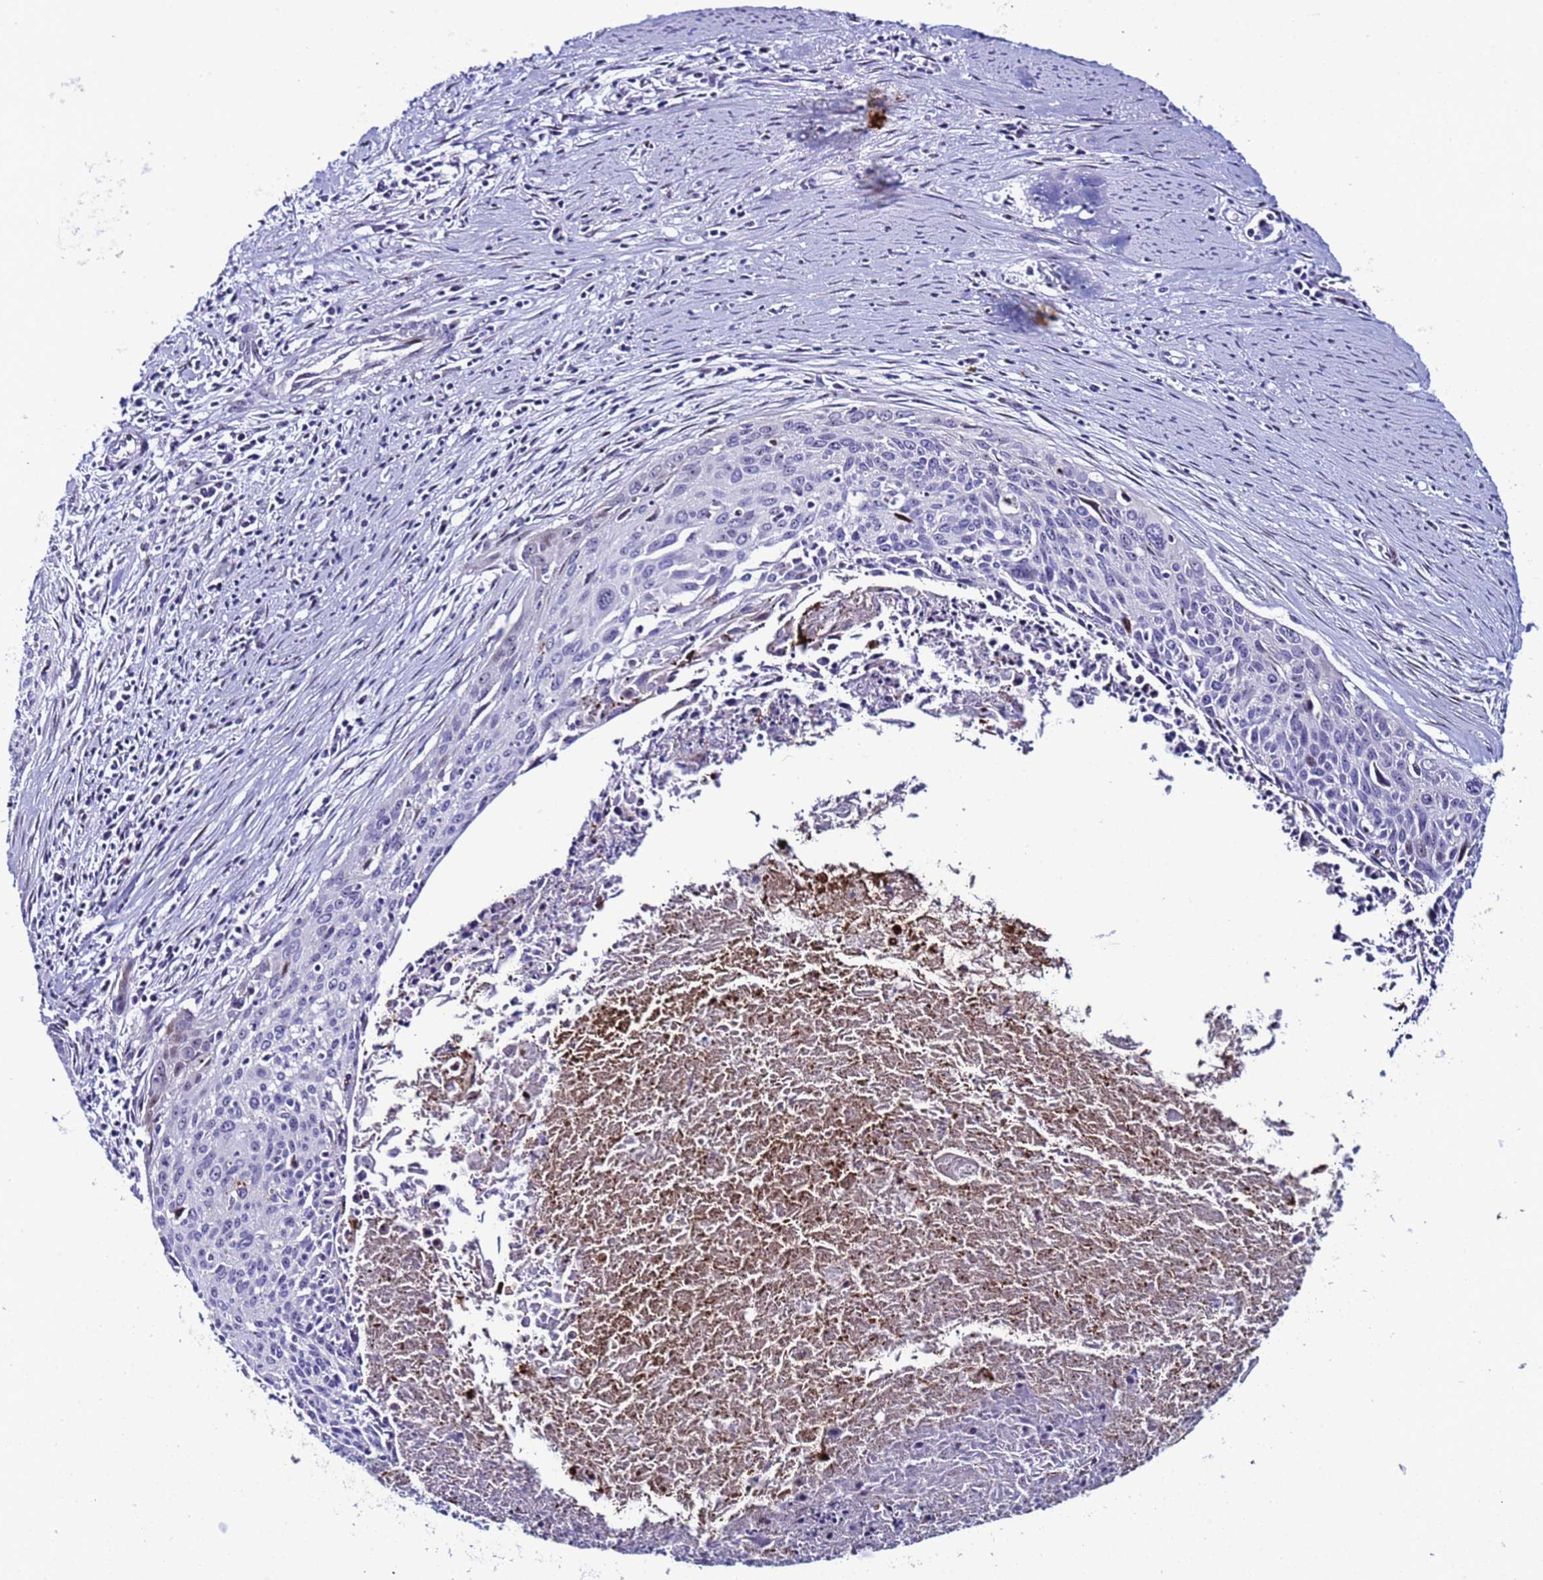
{"staining": {"intensity": "weak", "quantity": "<25%", "location": "nuclear"}, "tissue": "cervical cancer", "cell_type": "Tumor cells", "image_type": "cancer", "snomed": [{"axis": "morphology", "description": "Squamous cell carcinoma, NOS"}, {"axis": "topography", "description": "Cervix"}], "caption": "Cervical squamous cell carcinoma stained for a protein using IHC reveals no expression tumor cells.", "gene": "POP5", "patient": {"sex": "female", "age": 55}}